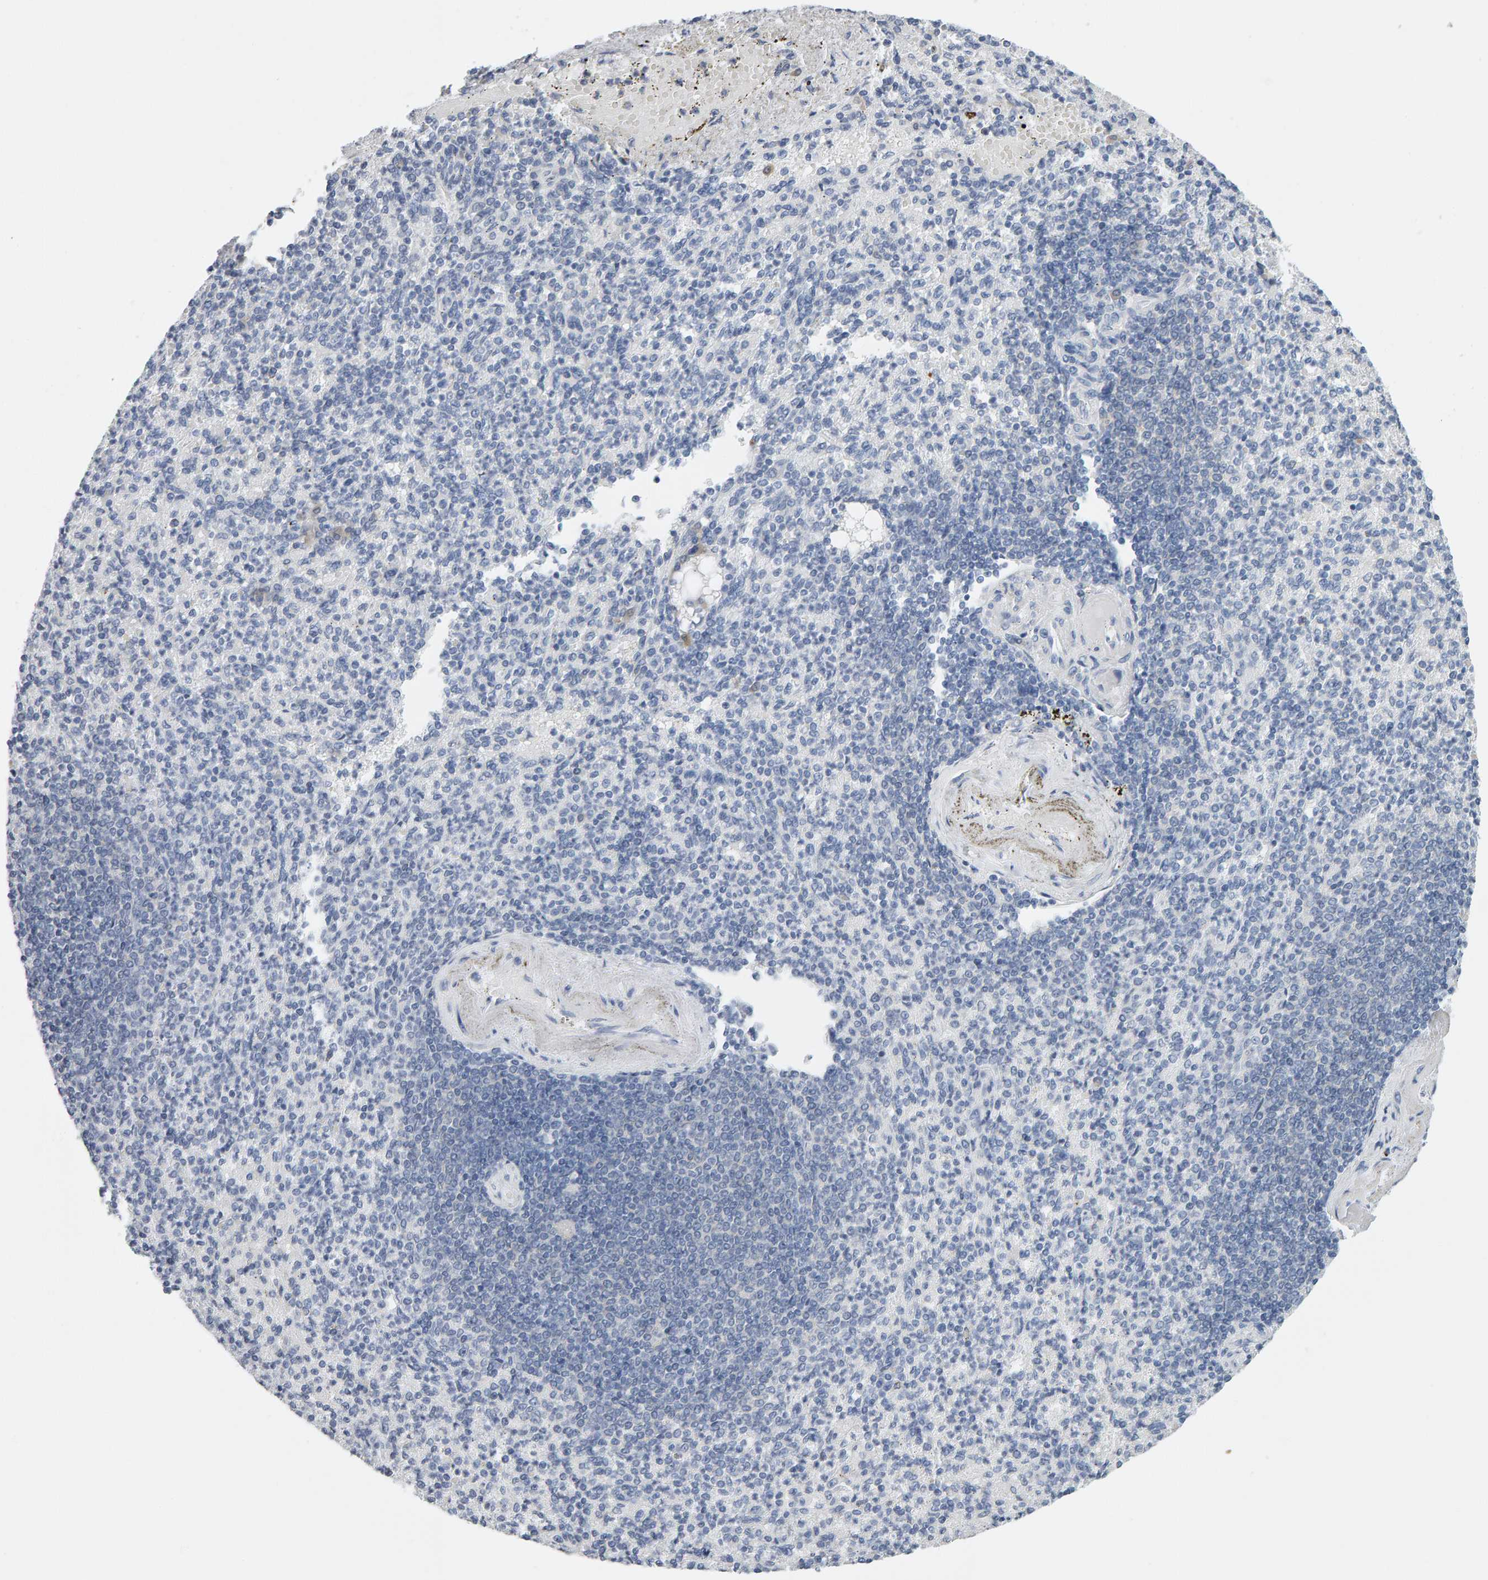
{"staining": {"intensity": "negative", "quantity": "none", "location": "none"}, "tissue": "spleen", "cell_type": "Cells in red pulp", "image_type": "normal", "snomed": [{"axis": "morphology", "description": "Normal tissue, NOS"}, {"axis": "topography", "description": "Spleen"}], "caption": "Immunohistochemistry (IHC) micrograph of normal spleen: spleen stained with DAB (3,3'-diaminobenzidine) exhibits no significant protein expression in cells in red pulp. Nuclei are stained in blue.", "gene": "CTH", "patient": {"sex": "female", "age": 74}}